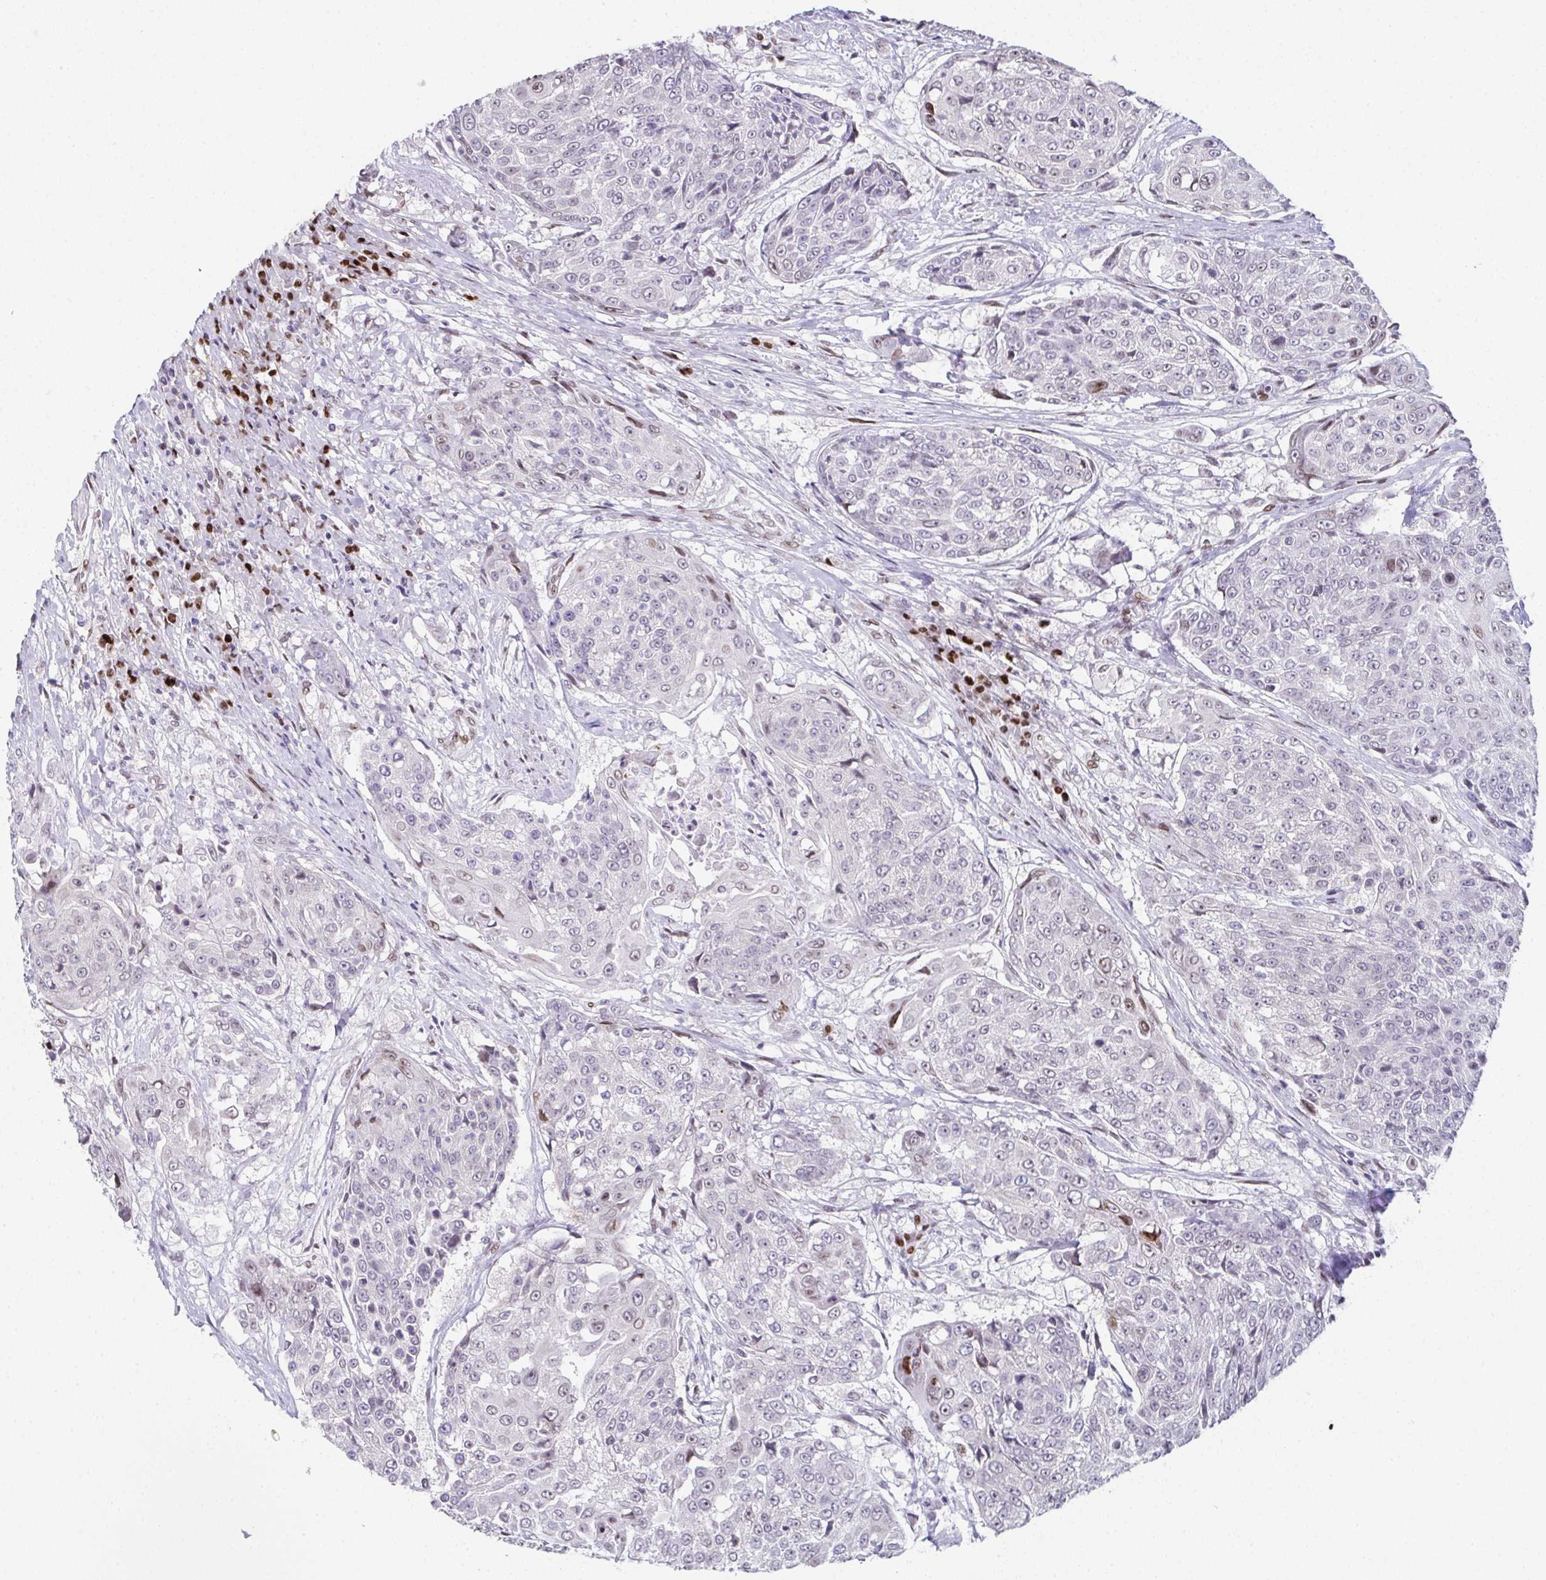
{"staining": {"intensity": "weak", "quantity": "<25%", "location": "nuclear"}, "tissue": "urothelial cancer", "cell_type": "Tumor cells", "image_type": "cancer", "snomed": [{"axis": "morphology", "description": "Urothelial carcinoma, High grade"}, {"axis": "topography", "description": "Urinary bladder"}], "caption": "Photomicrograph shows no protein staining in tumor cells of urothelial carcinoma (high-grade) tissue.", "gene": "RB1", "patient": {"sex": "female", "age": 63}}